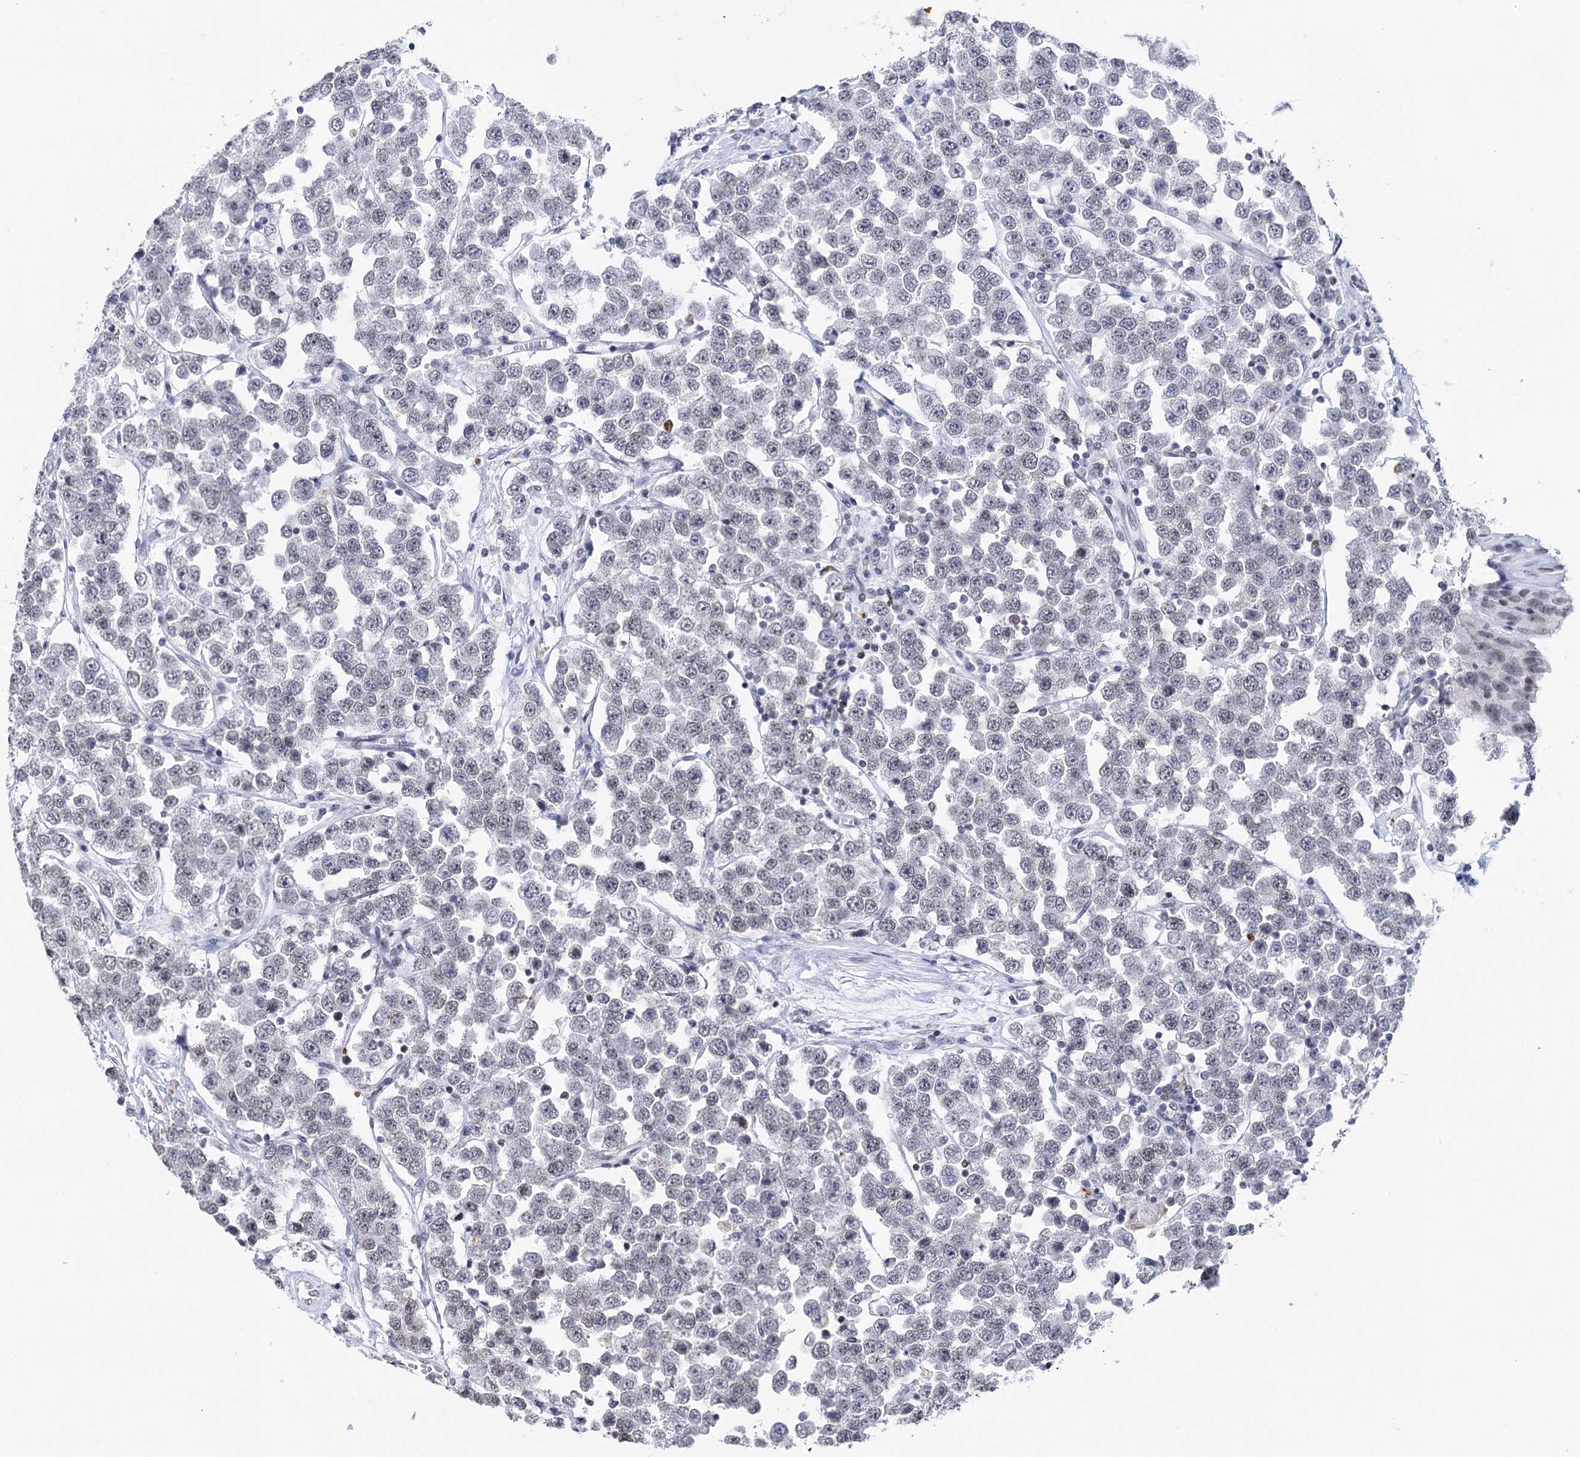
{"staining": {"intensity": "negative", "quantity": "none", "location": "none"}, "tissue": "testis cancer", "cell_type": "Tumor cells", "image_type": "cancer", "snomed": [{"axis": "morphology", "description": "Seminoma, NOS"}, {"axis": "topography", "description": "Testis"}], "caption": "Tumor cells are negative for protein expression in human testis cancer (seminoma).", "gene": "CCDC77", "patient": {"sex": "male", "age": 28}}